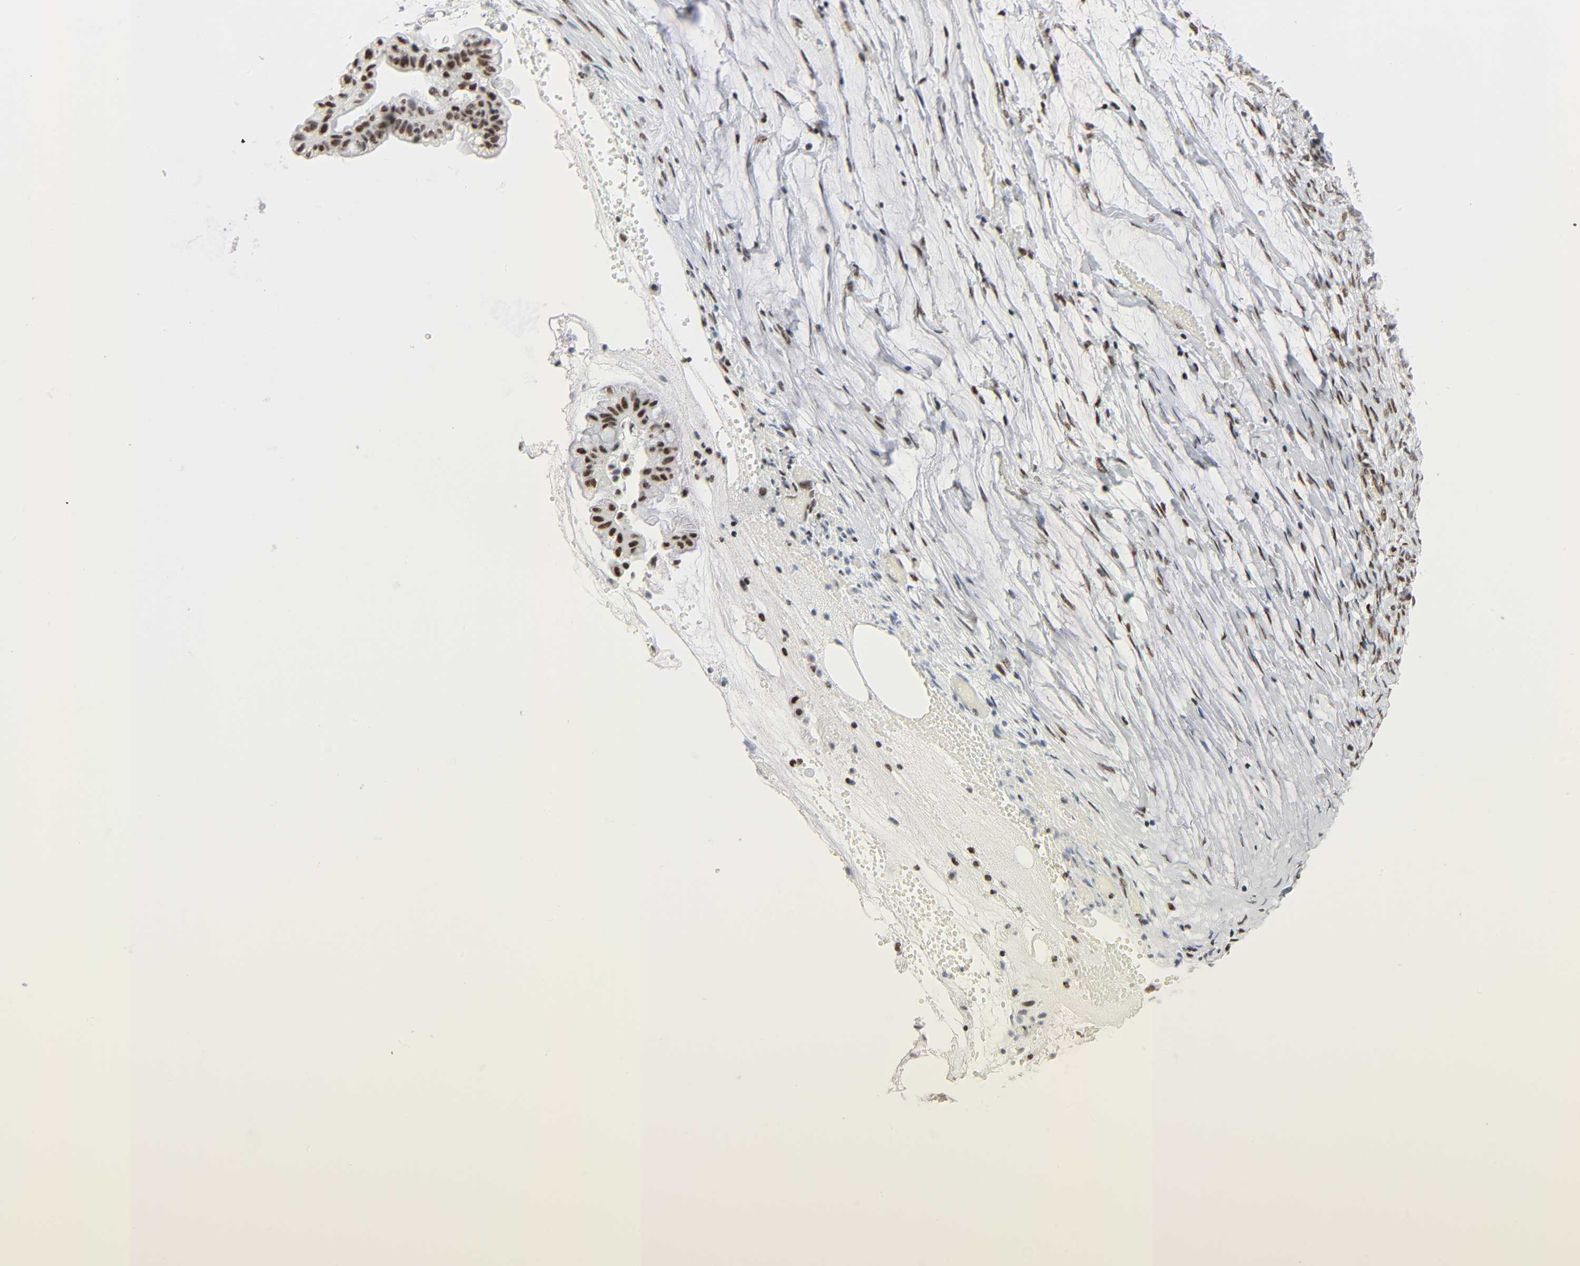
{"staining": {"intensity": "strong", "quantity": ">75%", "location": "nuclear"}, "tissue": "ovarian cancer", "cell_type": "Tumor cells", "image_type": "cancer", "snomed": [{"axis": "morphology", "description": "Cystadenocarcinoma, serous, NOS"}, {"axis": "topography", "description": "Ovary"}], "caption": "A high-resolution micrograph shows immunohistochemistry staining of ovarian cancer (serous cystadenocarcinoma), which reveals strong nuclear expression in approximately >75% of tumor cells.", "gene": "CREBBP", "patient": {"sex": "female", "age": 66}}